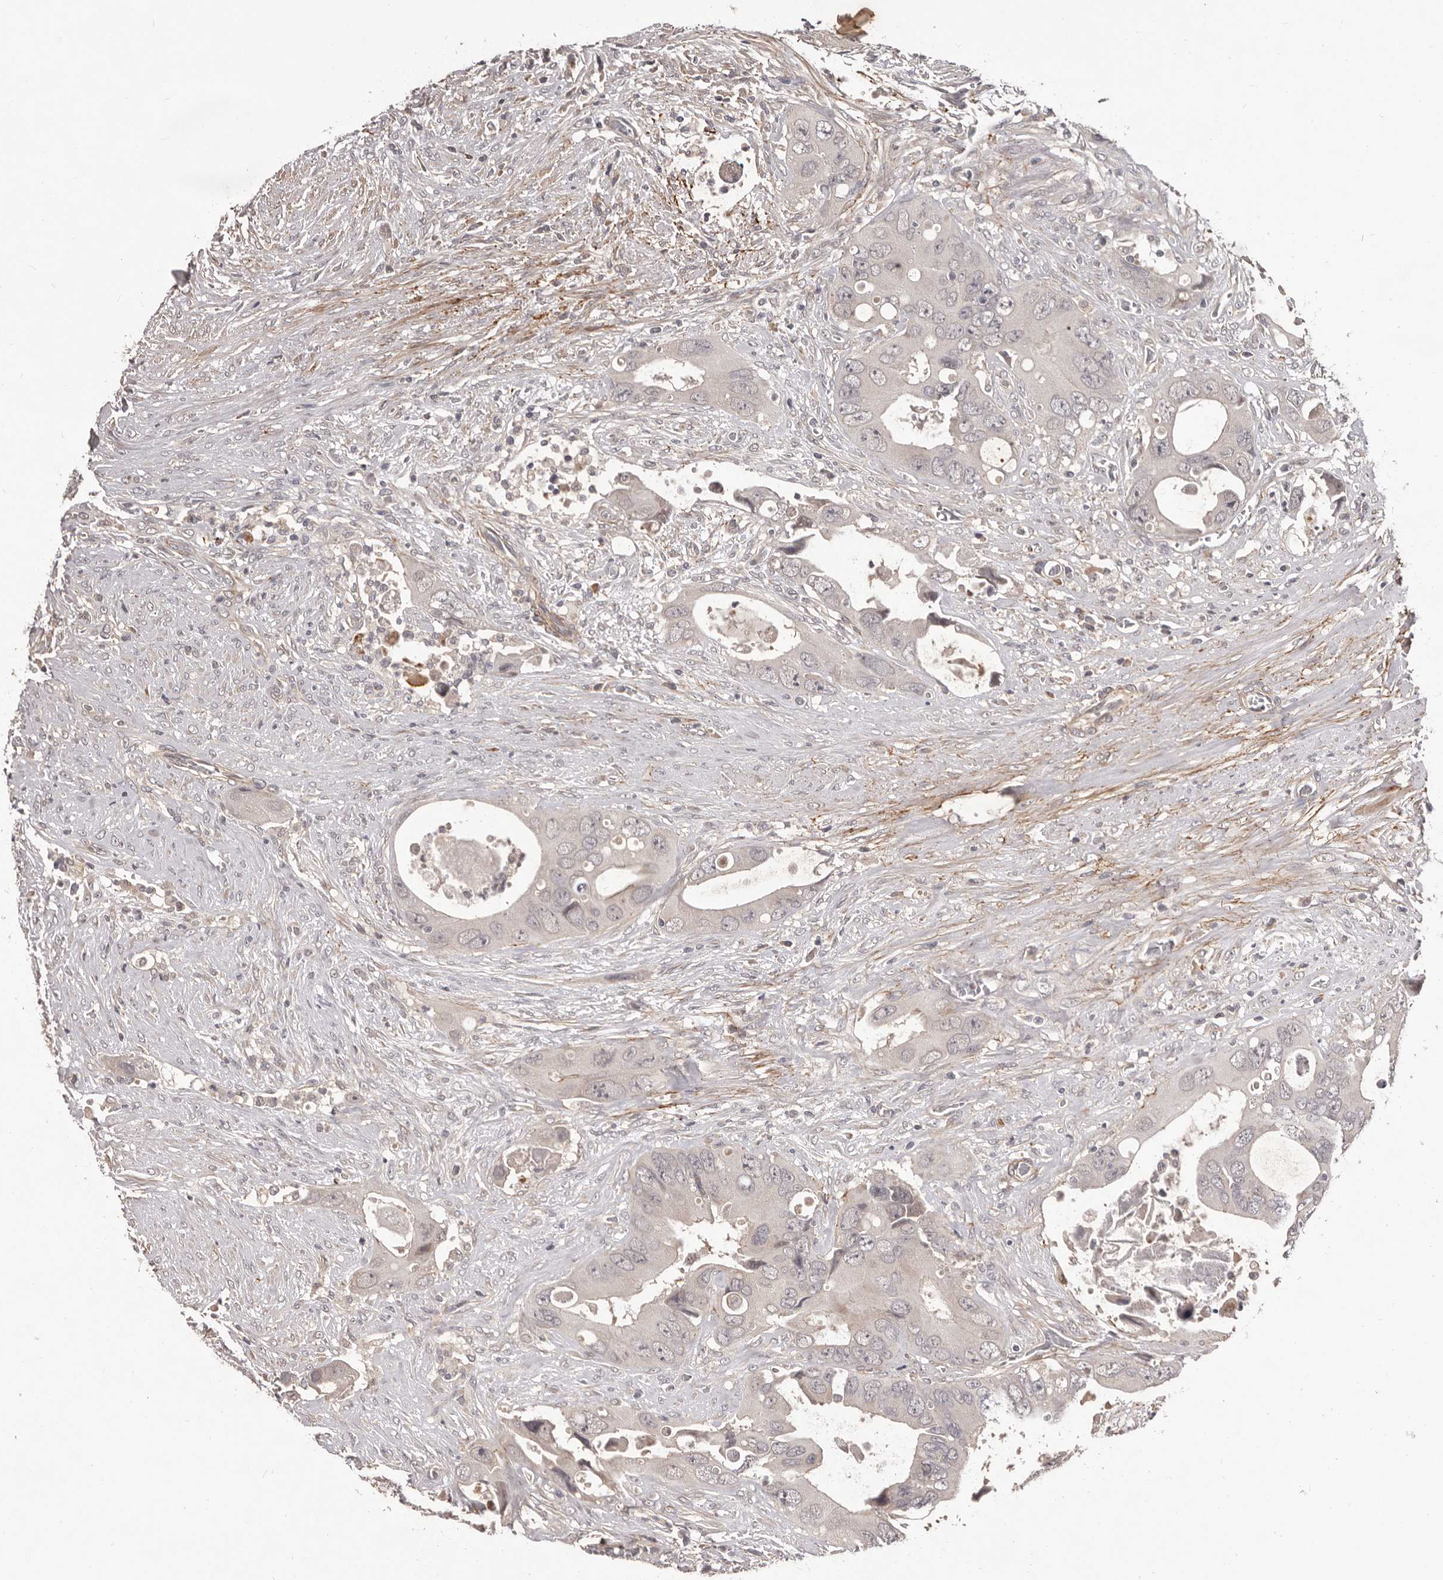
{"staining": {"intensity": "negative", "quantity": "none", "location": "none"}, "tissue": "colorectal cancer", "cell_type": "Tumor cells", "image_type": "cancer", "snomed": [{"axis": "morphology", "description": "Adenocarcinoma, NOS"}, {"axis": "topography", "description": "Rectum"}], "caption": "Image shows no protein expression in tumor cells of colorectal cancer tissue. (DAB (3,3'-diaminobenzidine) immunohistochemistry, high magnification).", "gene": "HBS1L", "patient": {"sex": "male", "age": 70}}